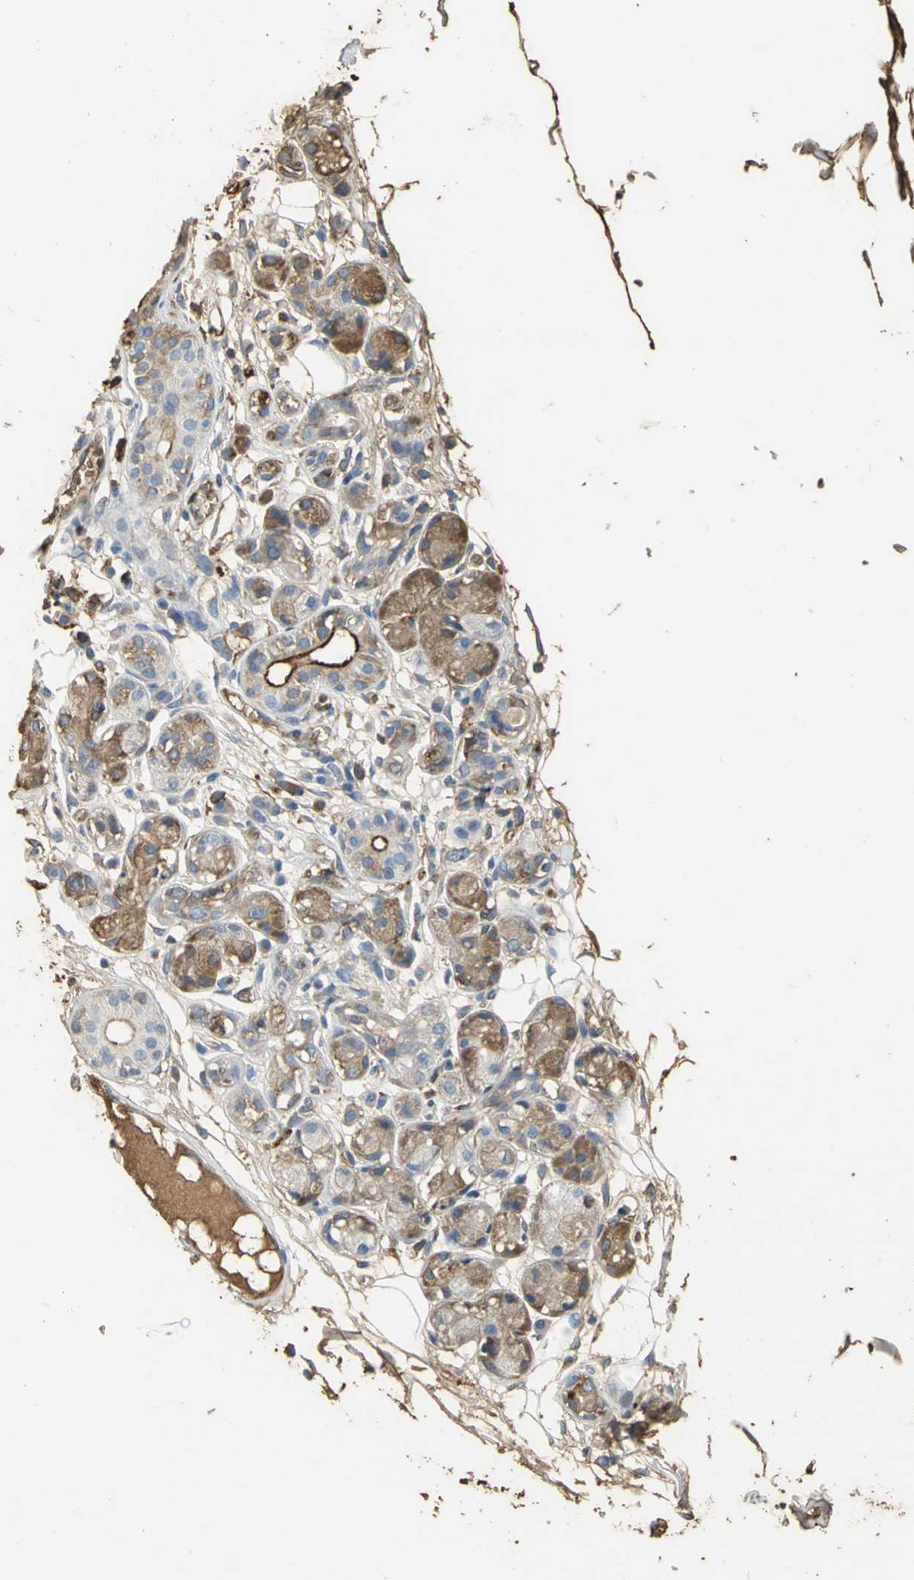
{"staining": {"intensity": "moderate", "quantity": ">75%", "location": "cytoplasmic/membranous"}, "tissue": "adipose tissue", "cell_type": "Adipocytes", "image_type": "normal", "snomed": [{"axis": "morphology", "description": "Normal tissue, NOS"}, {"axis": "morphology", "description": "Inflammation, NOS"}, {"axis": "topography", "description": "Vascular tissue"}, {"axis": "topography", "description": "Salivary gland"}], "caption": "Adipose tissue stained with DAB (3,3'-diaminobenzidine) immunohistochemistry (IHC) exhibits medium levels of moderate cytoplasmic/membranous expression in approximately >75% of adipocytes. (Stains: DAB (3,3'-diaminobenzidine) in brown, nuclei in blue, Microscopy: brightfield microscopy at high magnification).", "gene": "TREM1", "patient": {"sex": "female", "age": 75}}